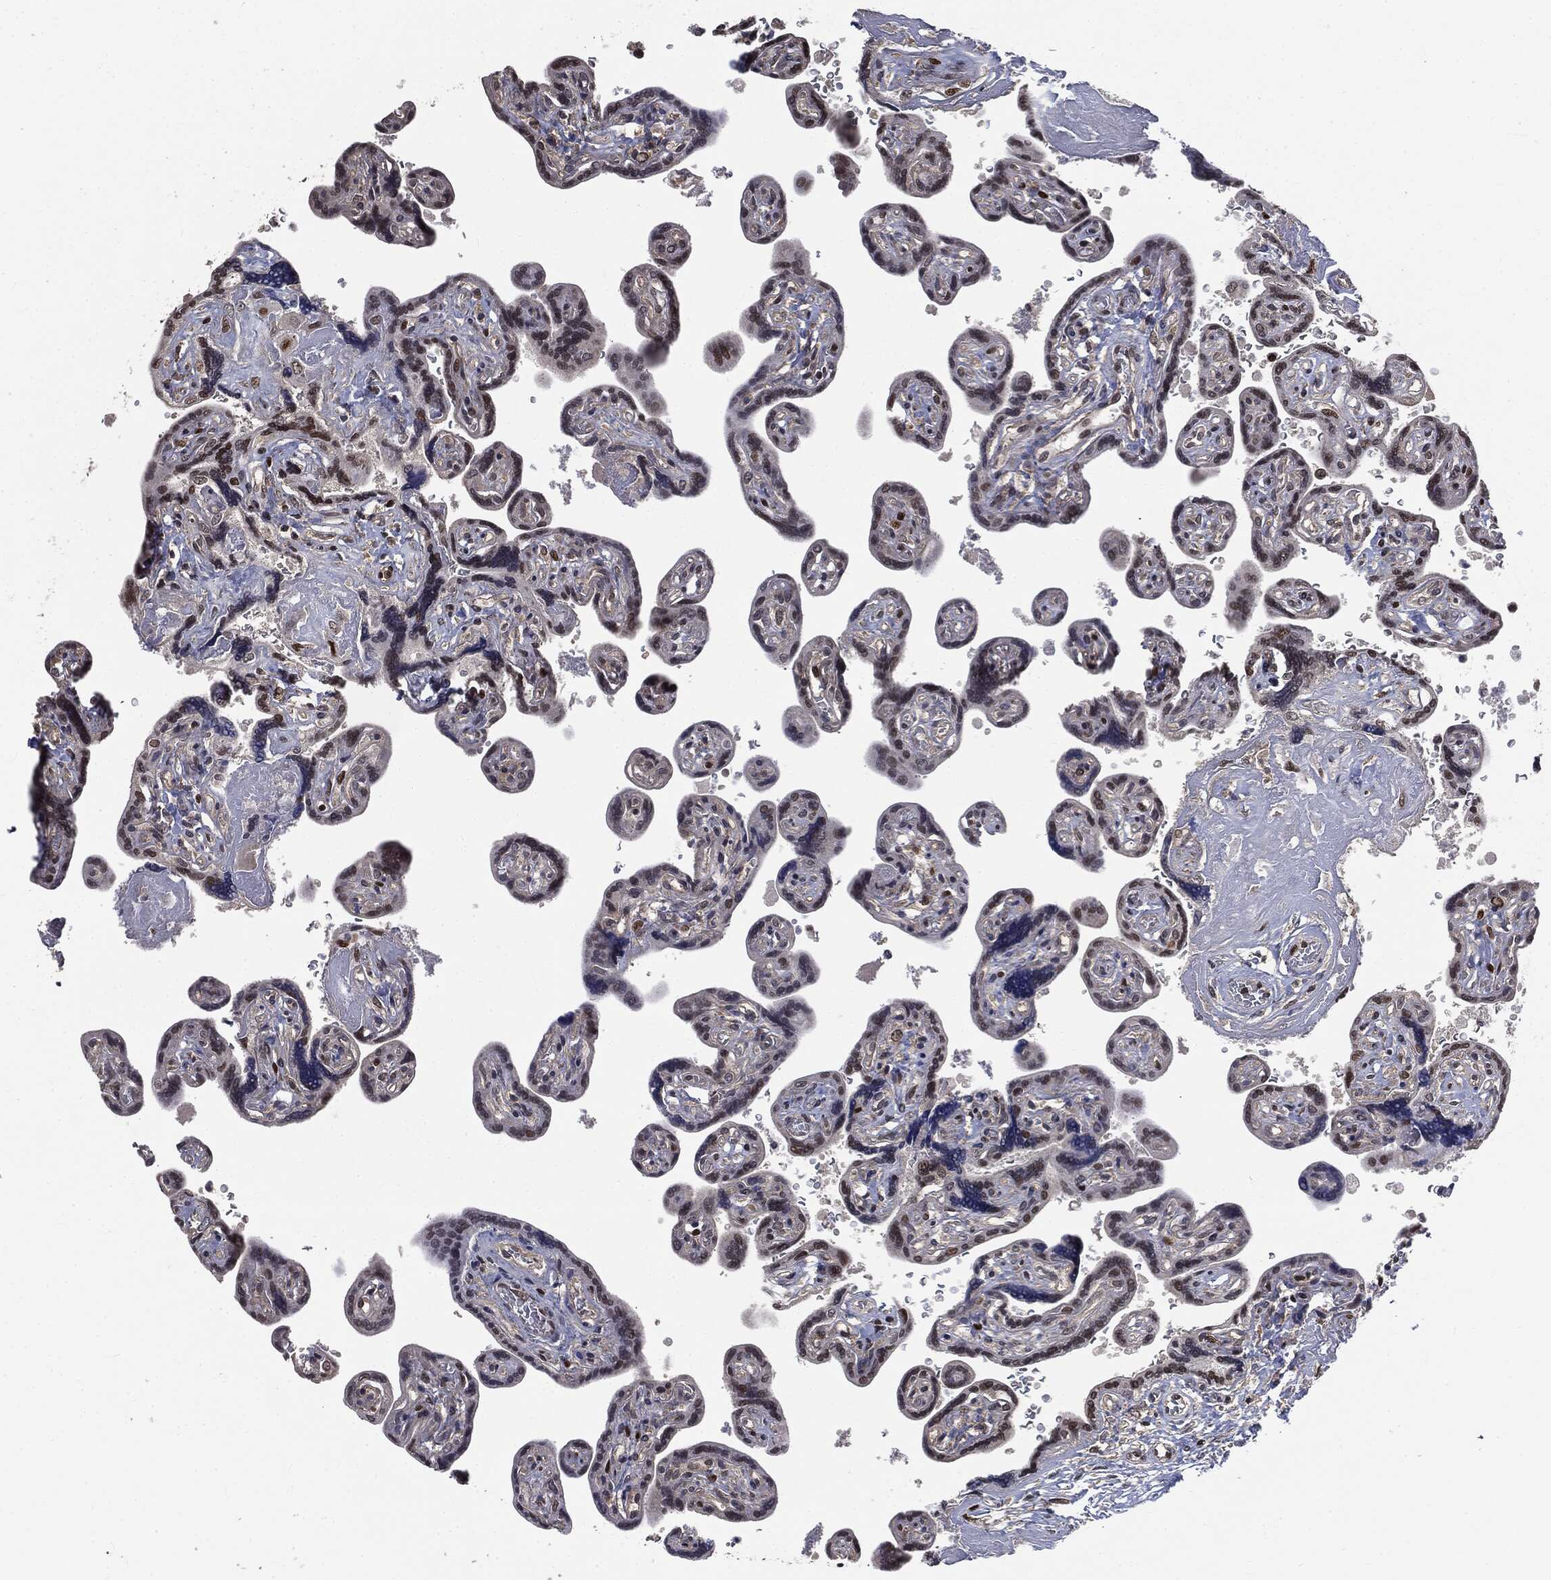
{"staining": {"intensity": "strong", "quantity": ">75%", "location": "nuclear"}, "tissue": "placenta", "cell_type": "Decidual cells", "image_type": "normal", "snomed": [{"axis": "morphology", "description": "Normal tissue, NOS"}, {"axis": "topography", "description": "Placenta"}], "caption": "Protein expression analysis of benign human placenta reveals strong nuclear staining in approximately >75% of decidual cells.", "gene": "DPH2", "patient": {"sex": "female", "age": 32}}